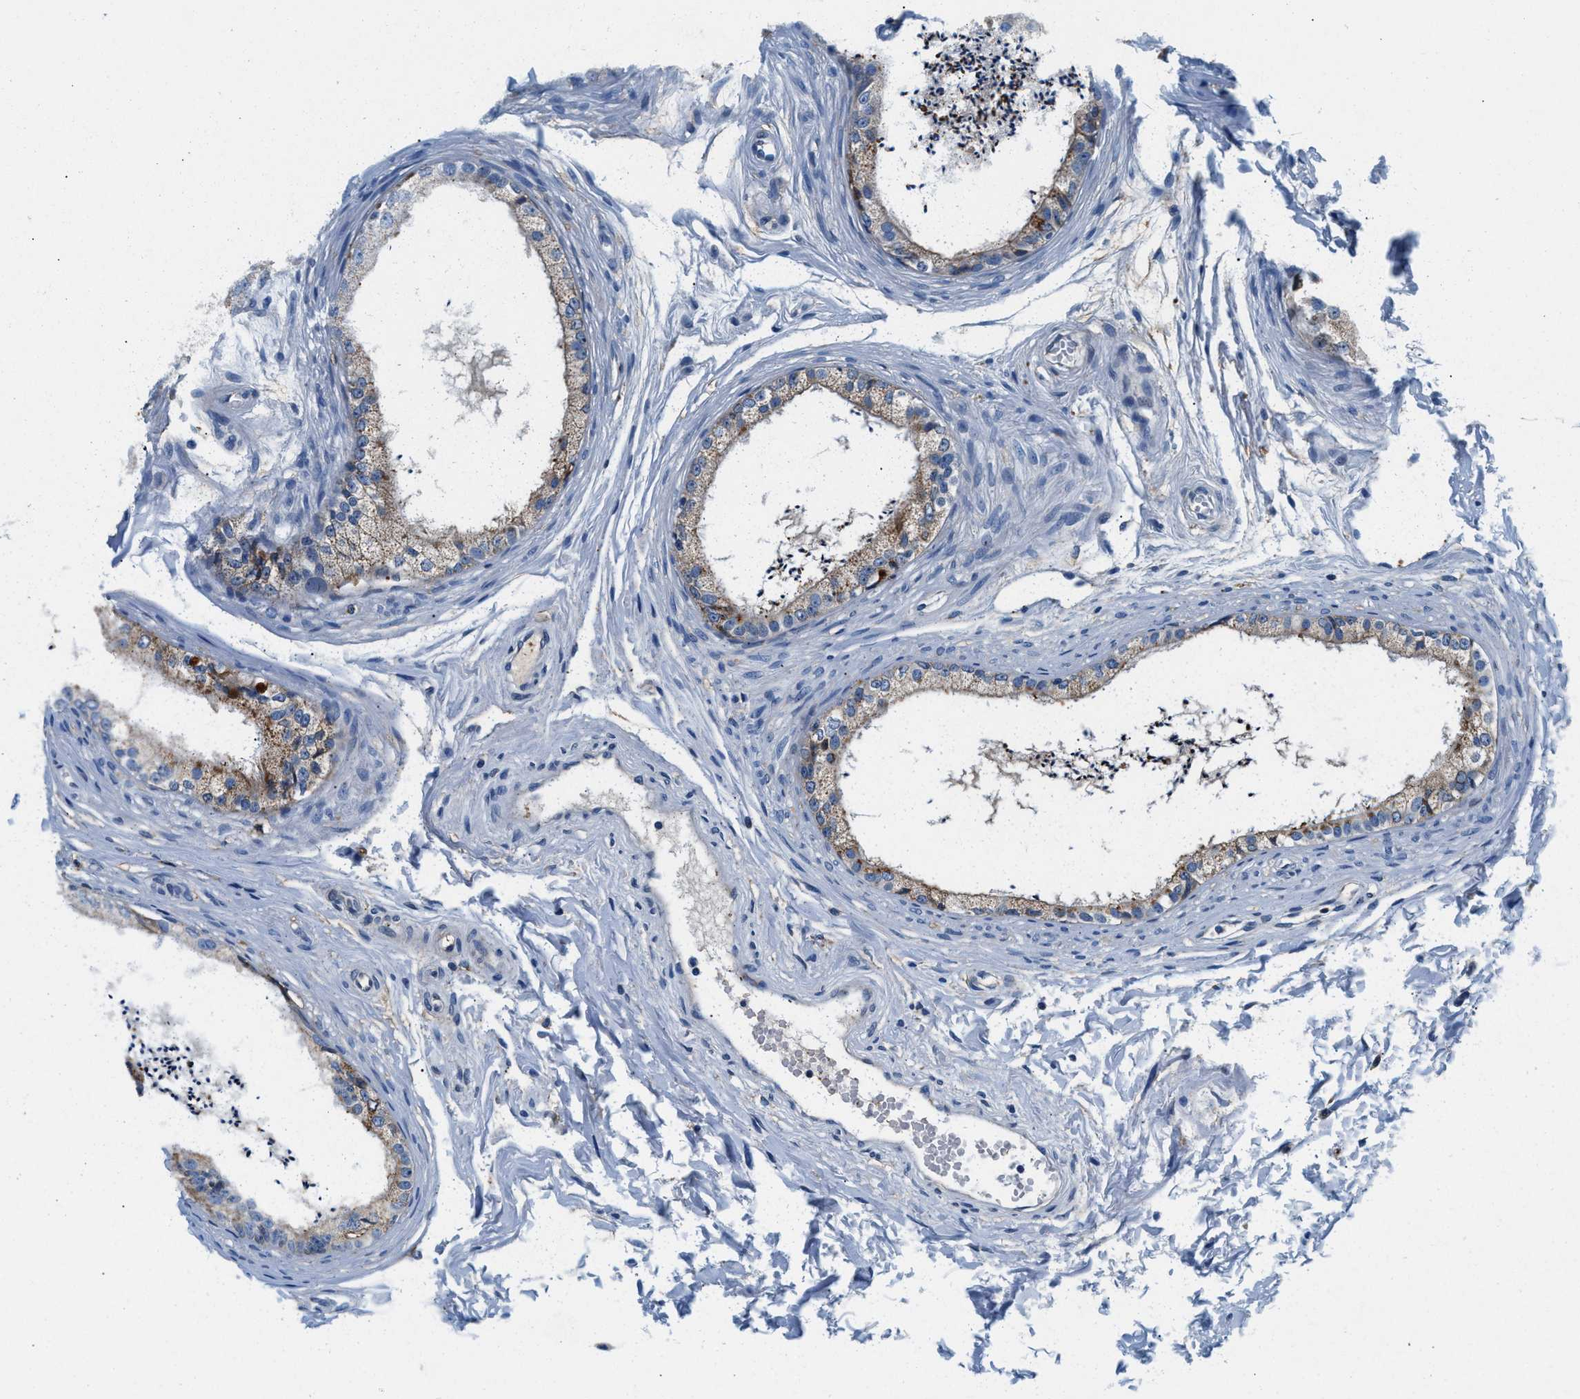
{"staining": {"intensity": "moderate", "quantity": ">75%", "location": "cytoplasmic/membranous"}, "tissue": "epididymis", "cell_type": "Glandular cells", "image_type": "normal", "snomed": [{"axis": "morphology", "description": "Normal tissue, NOS"}, {"axis": "topography", "description": "Epididymis"}], "caption": "Immunohistochemical staining of benign epididymis exhibits medium levels of moderate cytoplasmic/membranous staining in about >75% of glandular cells. (DAB = brown stain, brightfield microscopy at high magnification).", "gene": "SLFN11", "patient": {"sex": "male", "age": 56}}